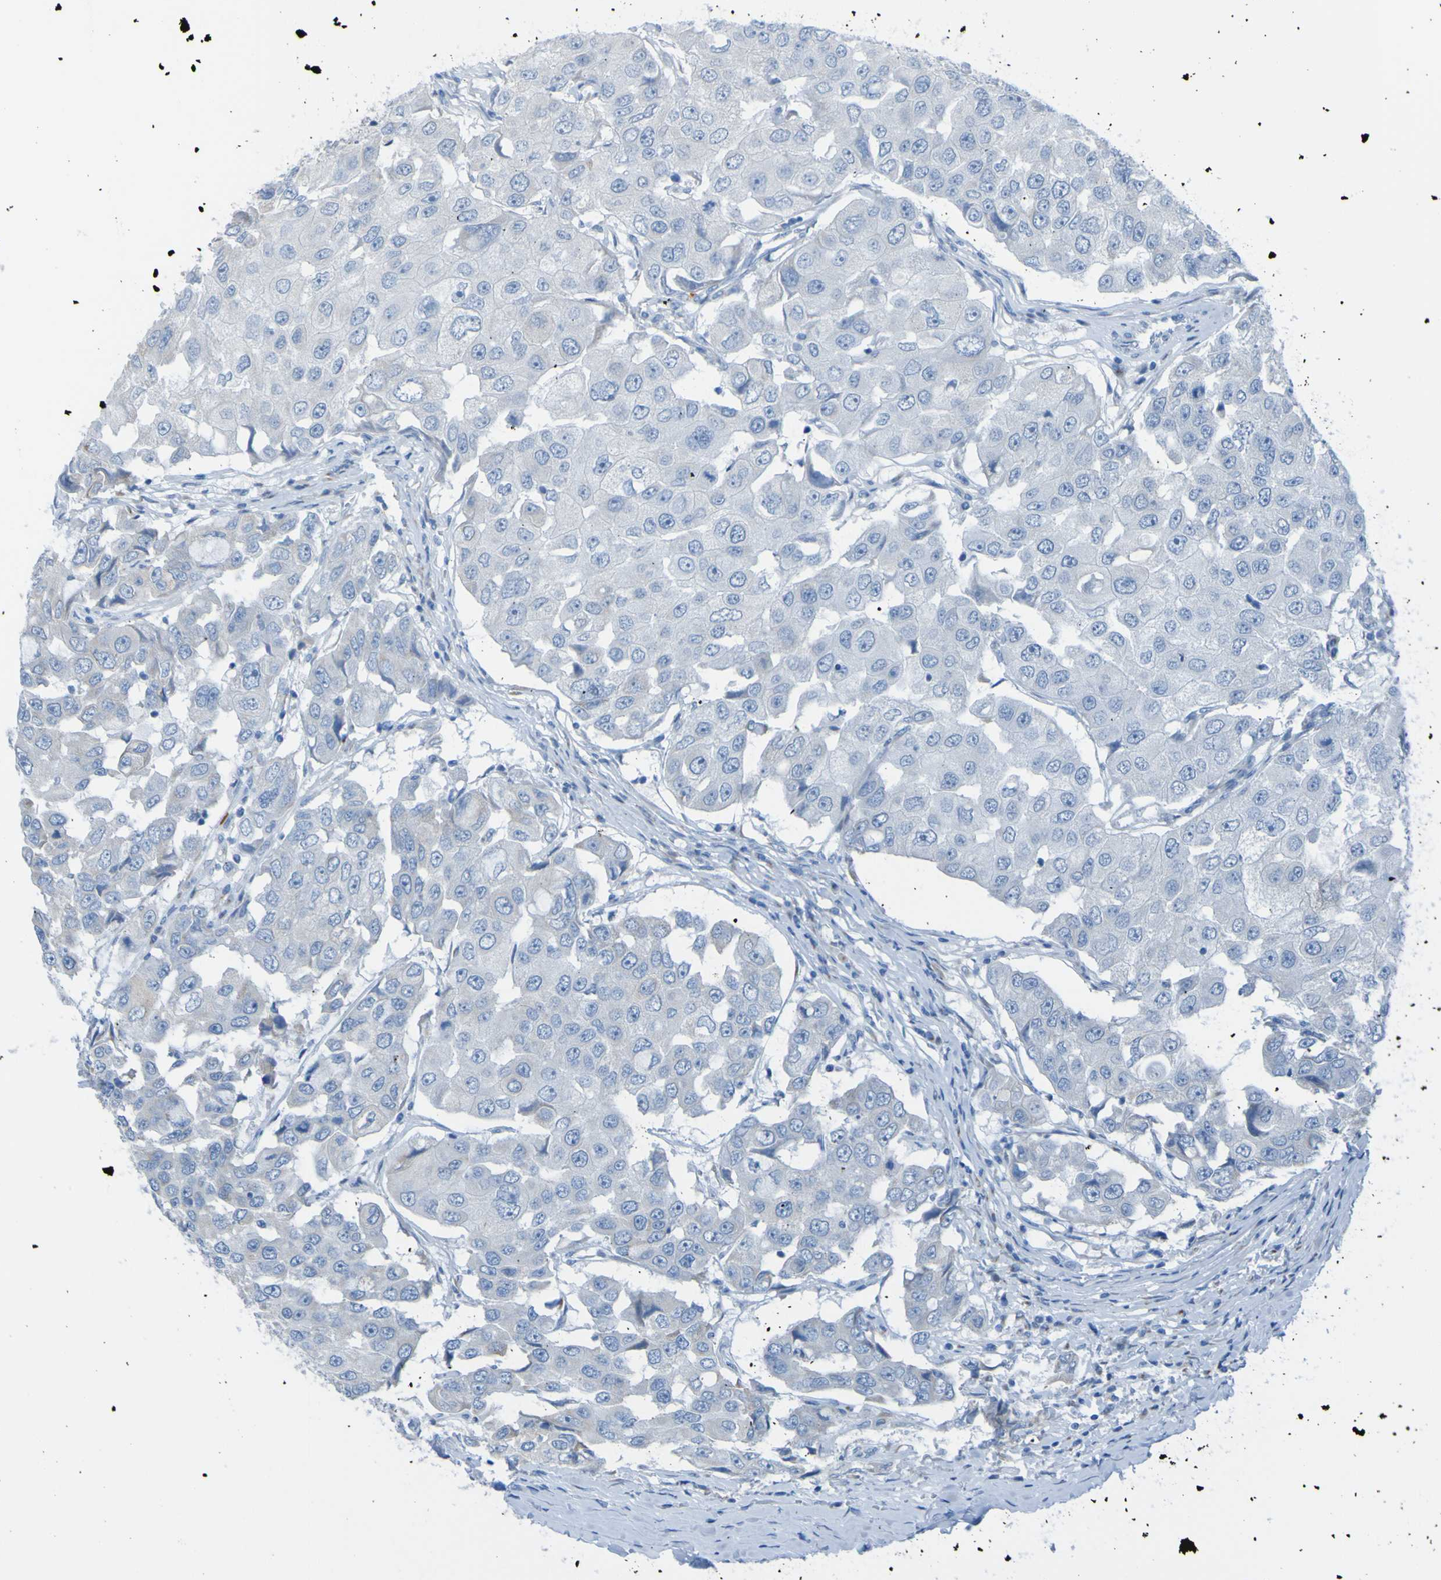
{"staining": {"intensity": "negative", "quantity": "none", "location": "none"}, "tissue": "breast cancer", "cell_type": "Tumor cells", "image_type": "cancer", "snomed": [{"axis": "morphology", "description": "Duct carcinoma"}, {"axis": "topography", "description": "Breast"}], "caption": "Human breast cancer (infiltrating ductal carcinoma) stained for a protein using immunohistochemistry (IHC) exhibits no expression in tumor cells.", "gene": "ACMSD", "patient": {"sex": "female", "age": 27}}